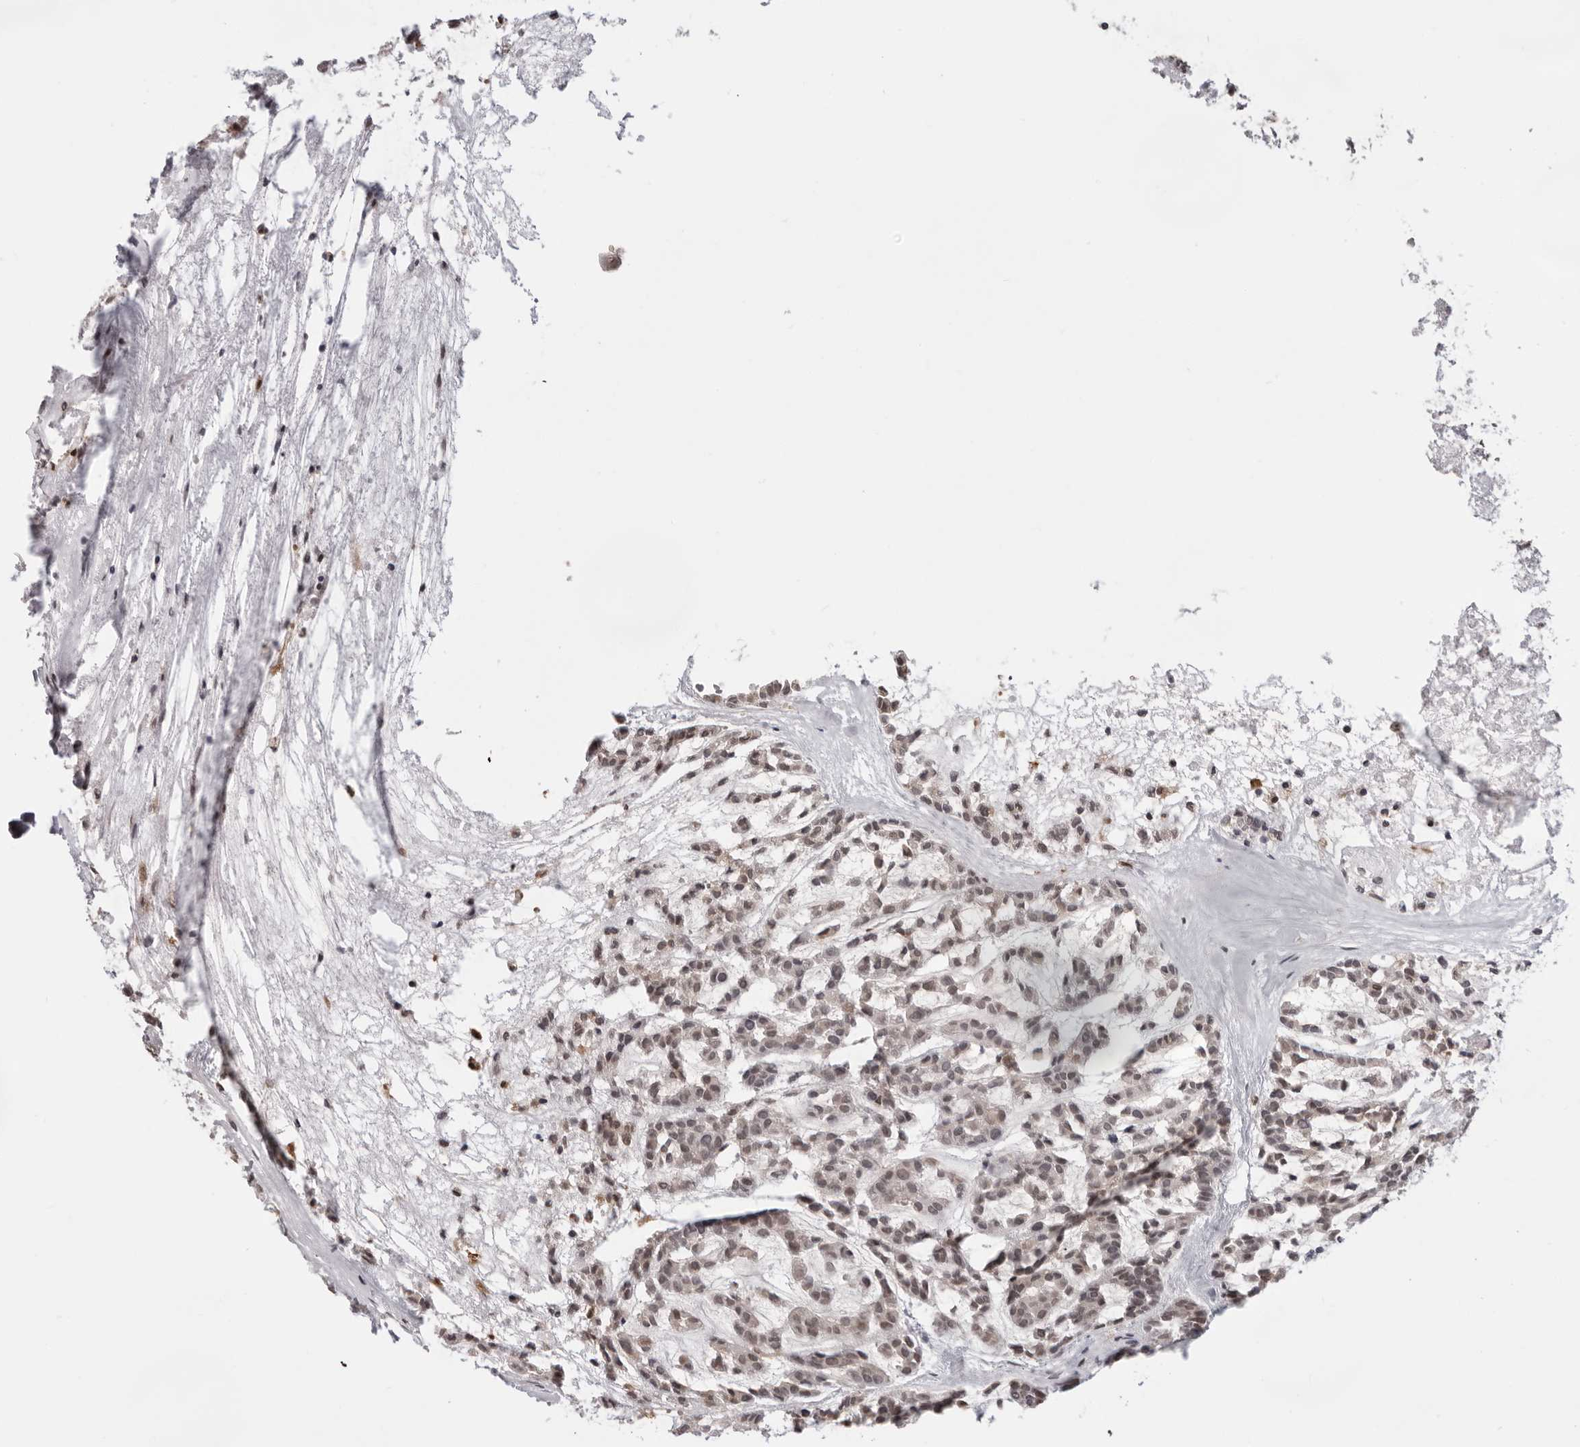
{"staining": {"intensity": "moderate", "quantity": ">75%", "location": "nuclear"}, "tissue": "head and neck cancer", "cell_type": "Tumor cells", "image_type": "cancer", "snomed": [{"axis": "morphology", "description": "Adenocarcinoma, NOS"}, {"axis": "morphology", "description": "Adenoma, NOS"}, {"axis": "topography", "description": "Head-Neck"}], "caption": "Brown immunohistochemical staining in human adenocarcinoma (head and neck) exhibits moderate nuclear staining in approximately >75% of tumor cells. (DAB (3,3'-diaminobenzidine) = brown stain, brightfield microscopy at high magnification).", "gene": "SRGAP2", "patient": {"sex": "female", "age": 55}}